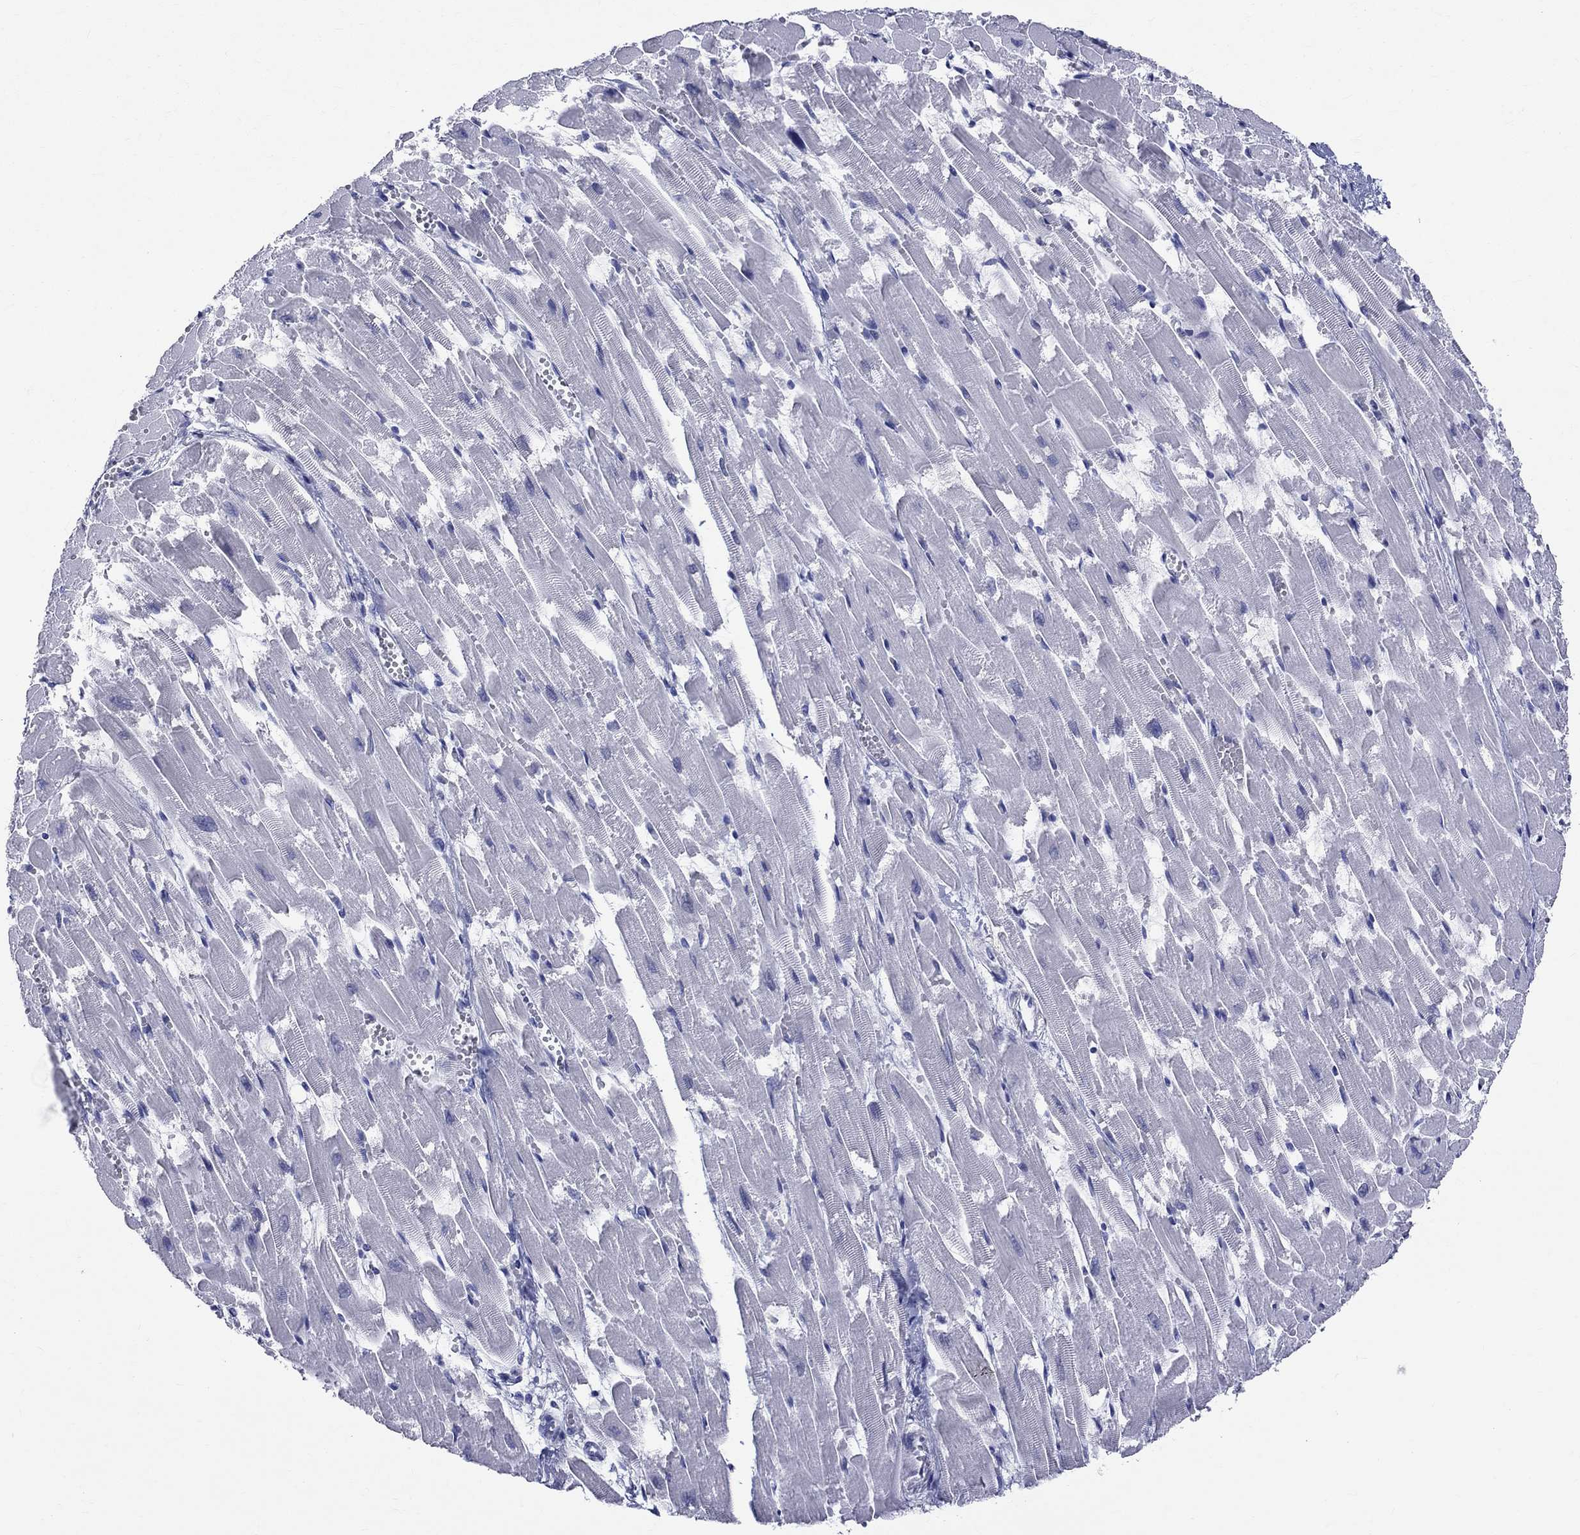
{"staining": {"intensity": "negative", "quantity": "none", "location": "none"}, "tissue": "heart muscle", "cell_type": "Cardiomyocytes", "image_type": "normal", "snomed": [{"axis": "morphology", "description": "Normal tissue, NOS"}, {"axis": "topography", "description": "Heart"}], "caption": "The IHC photomicrograph has no significant positivity in cardiomyocytes of heart muscle.", "gene": "CEP43", "patient": {"sex": "female", "age": 52}}